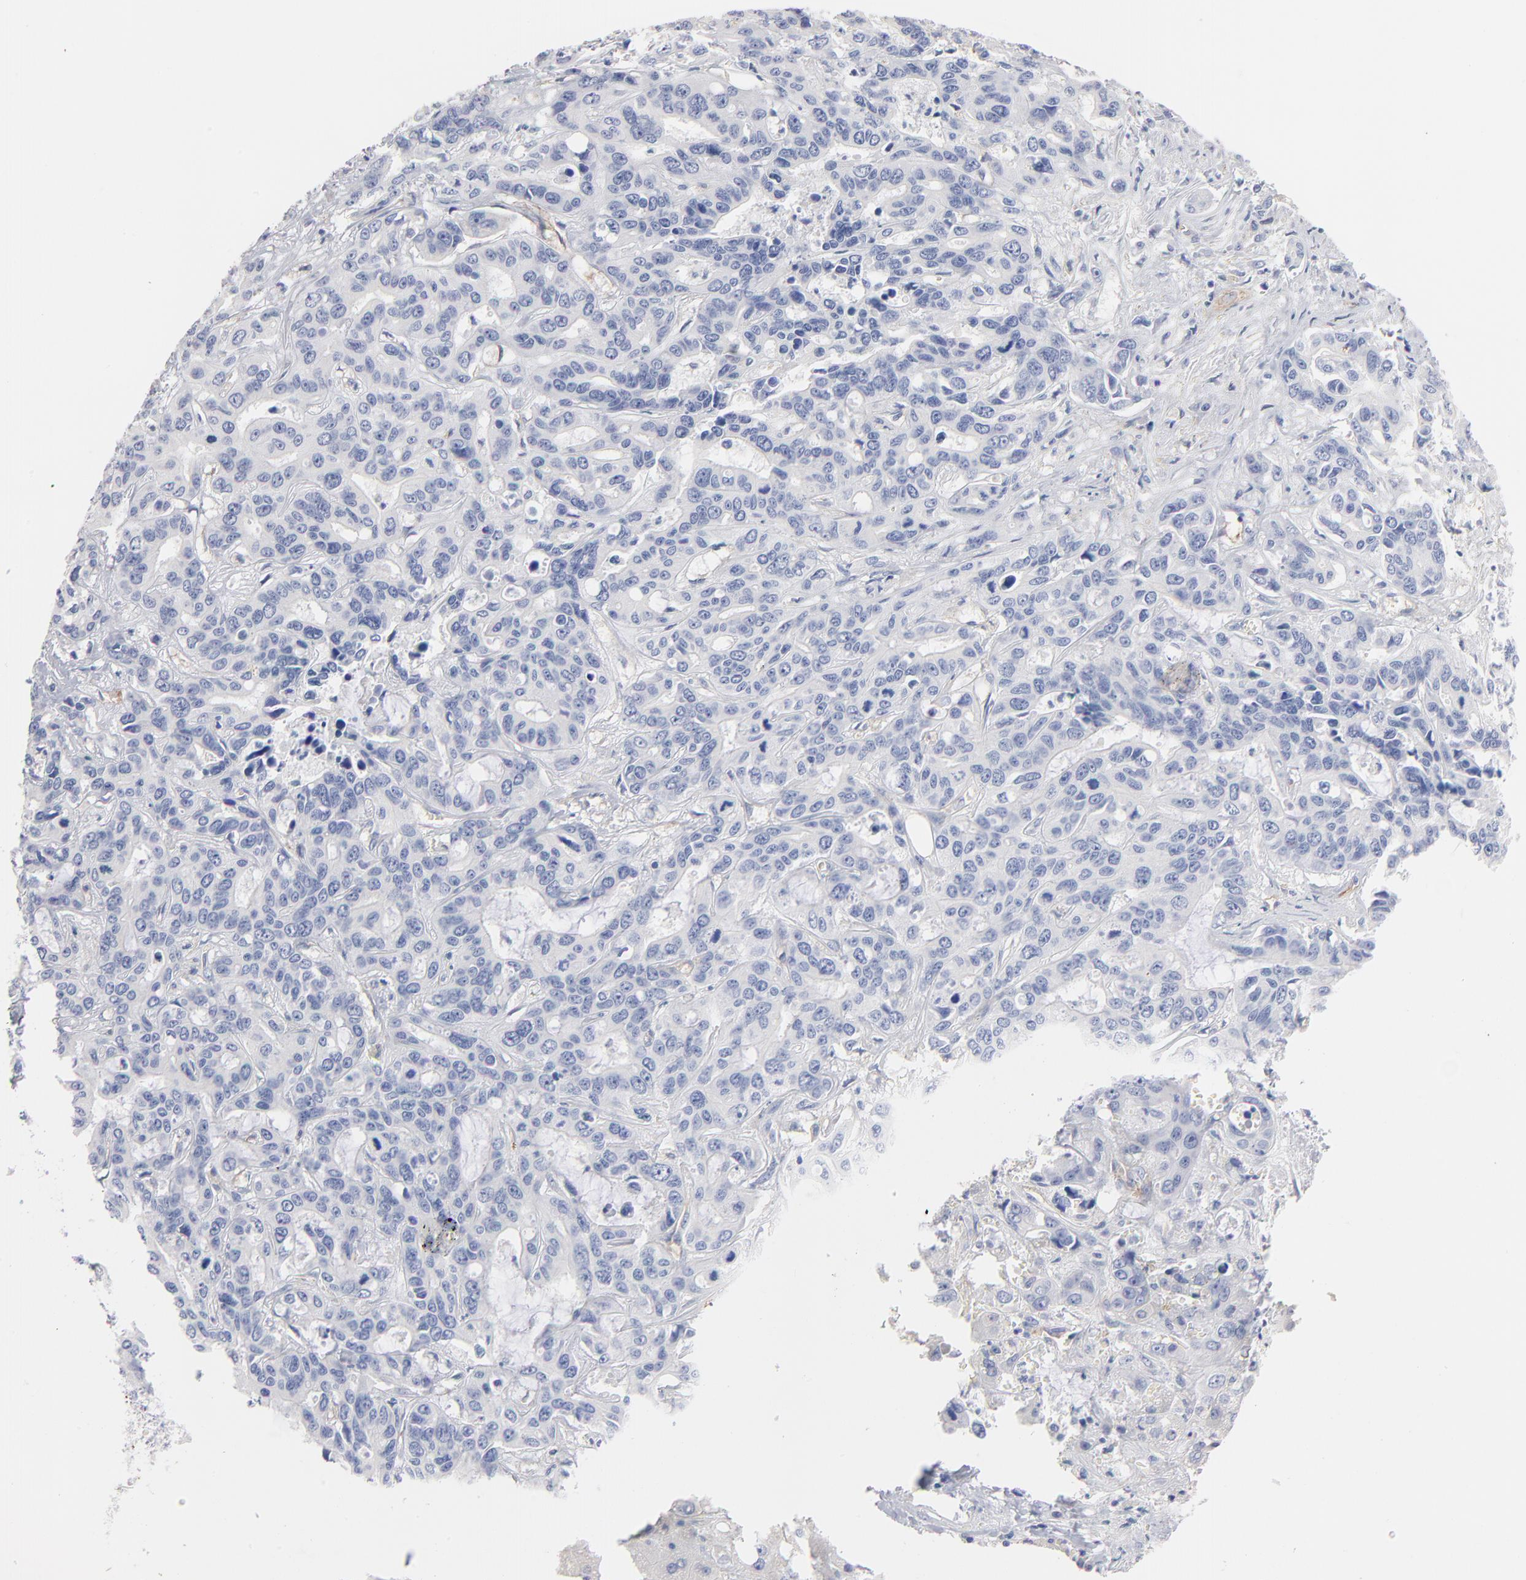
{"staining": {"intensity": "negative", "quantity": "none", "location": "none"}, "tissue": "liver cancer", "cell_type": "Tumor cells", "image_type": "cancer", "snomed": [{"axis": "morphology", "description": "Cholangiocarcinoma"}, {"axis": "topography", "description": "Liver"}], "caption": "Immunohistochemistry (IHC) image of liver cancer (cholangiocarcinoma) stained for a protein (brown), which exhibits no positivity in tumor cells. (DAB (3,3'-diaminobenzidine) IHC visualized using brightfield microscopy, high magnification).", "gene": "ITGA8", "patient": {"sex": "female", "age": 65}}